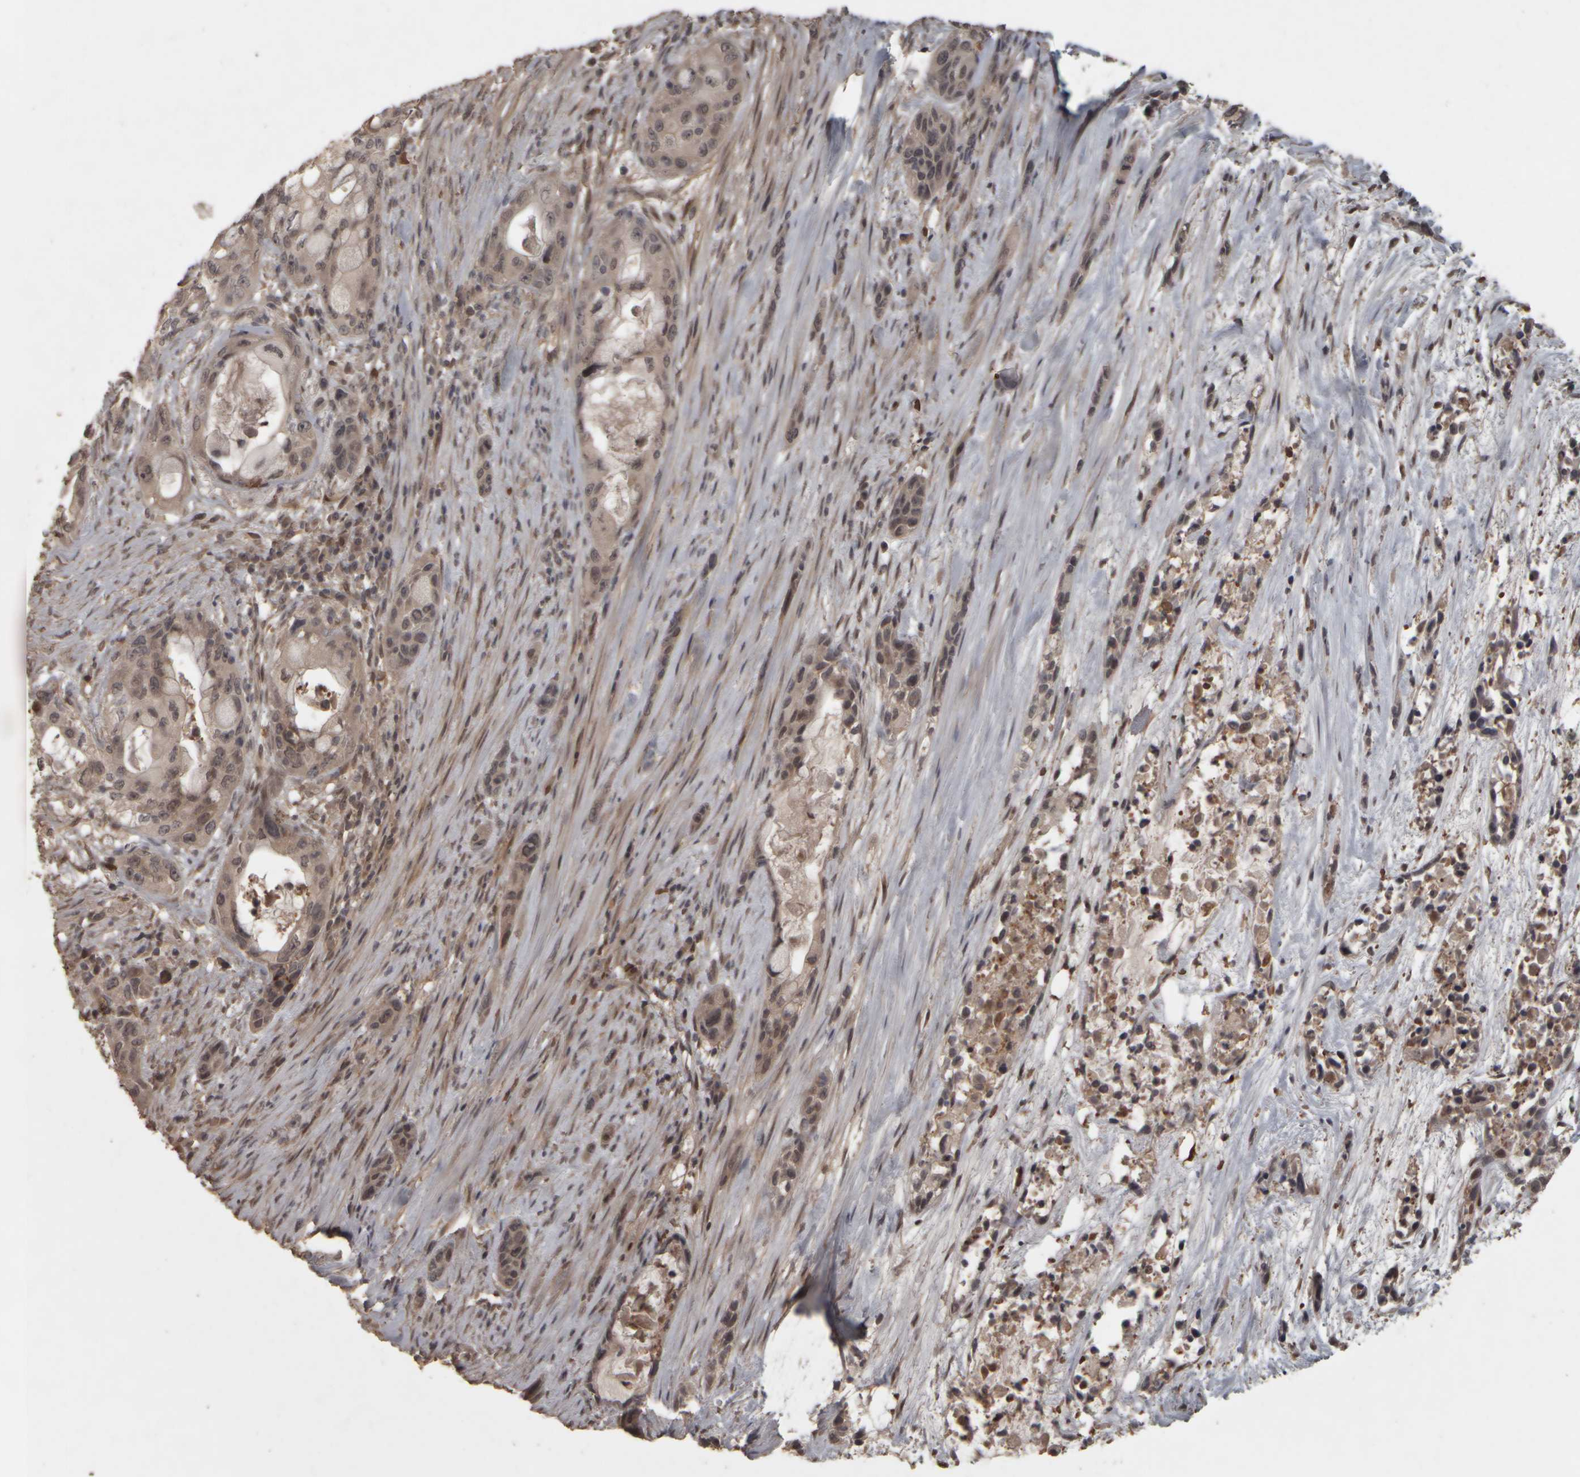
{"staining": {"intensity": "weak", "quantity": ">75%", "location": "cytoplasmic/membranous"}, "tissue": "pancreatic cancer", "cell_type": "Tumor cells", "image_type": "cancer", "snomed": [{"axis": "morphology", "description": "Adenocarcinoma, NOS"}, {"axis": "topography", "description": "Pancreas"}], "caption": "Weak cytoplasmic/membranous expression is appreciated in about >75% of tumor cells in pancreatic cancer (adenocarcinoma).", "gene": "ACO1", "patient": {"sex": "male", "age": 53}}